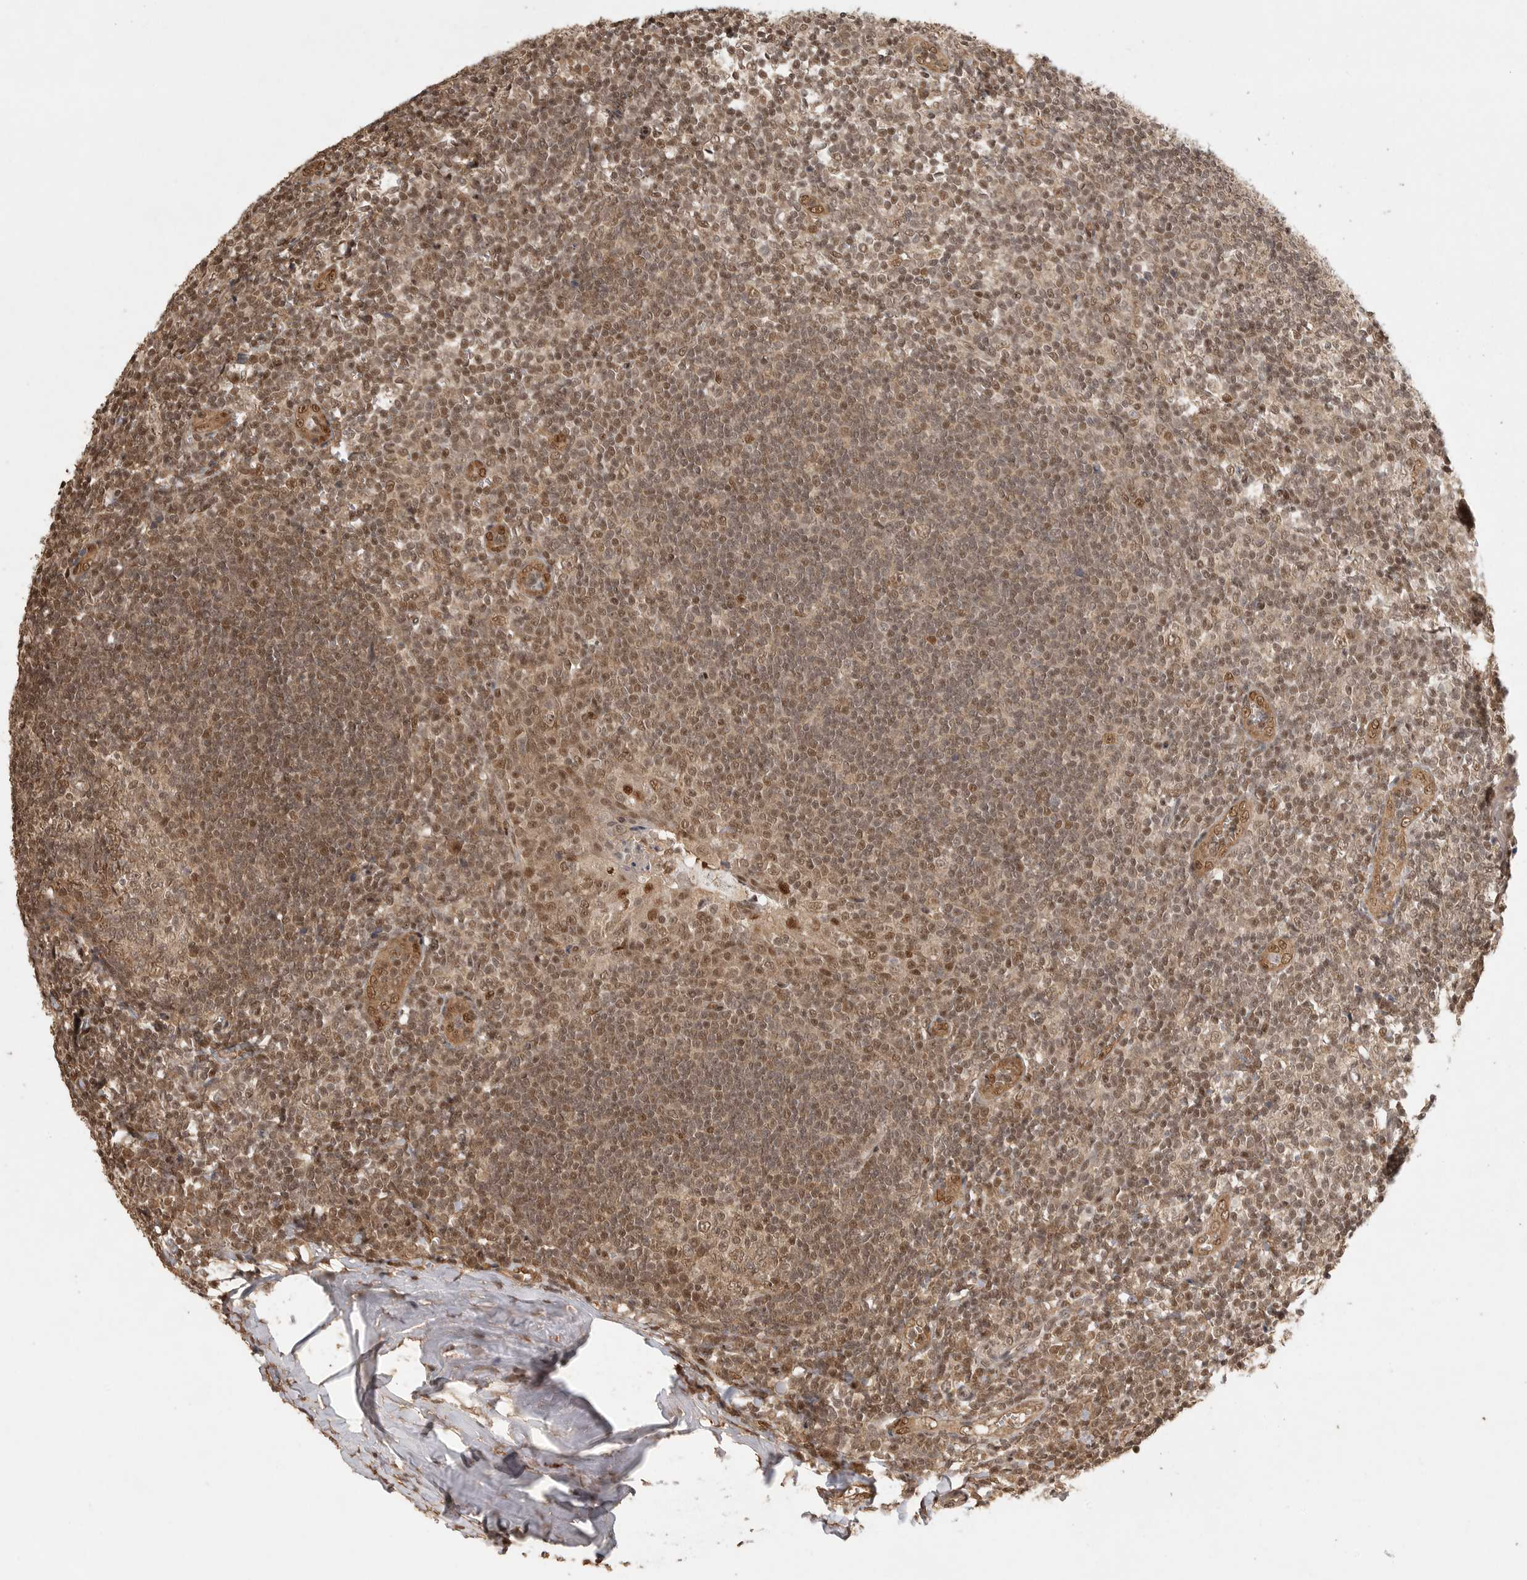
{"staining": {"intensity": "moderate", "quantity": ">75%", "location": "cytoplasmic/membranous,nuclear"}, "tissue": "tonsil", "cell_type": "Germinal center cells", "image_type": "normal", "snomed": [{"axis": "morphology", "description": "Normal tissue, NOS"}, {"axis": "topography", "description": "Tonsil"}], "caption": "An image of human tonsil stained for a protein exhibits moderate cytoplasmic/membranous,nuclear brown staining in germinal center cells. Using DAB (brown) and hematoxylin (blue) stains, captured at high magnification using brightfield microscopy.", "gene": "DFFA", "patient": {"sex": "male", "age": 27}}